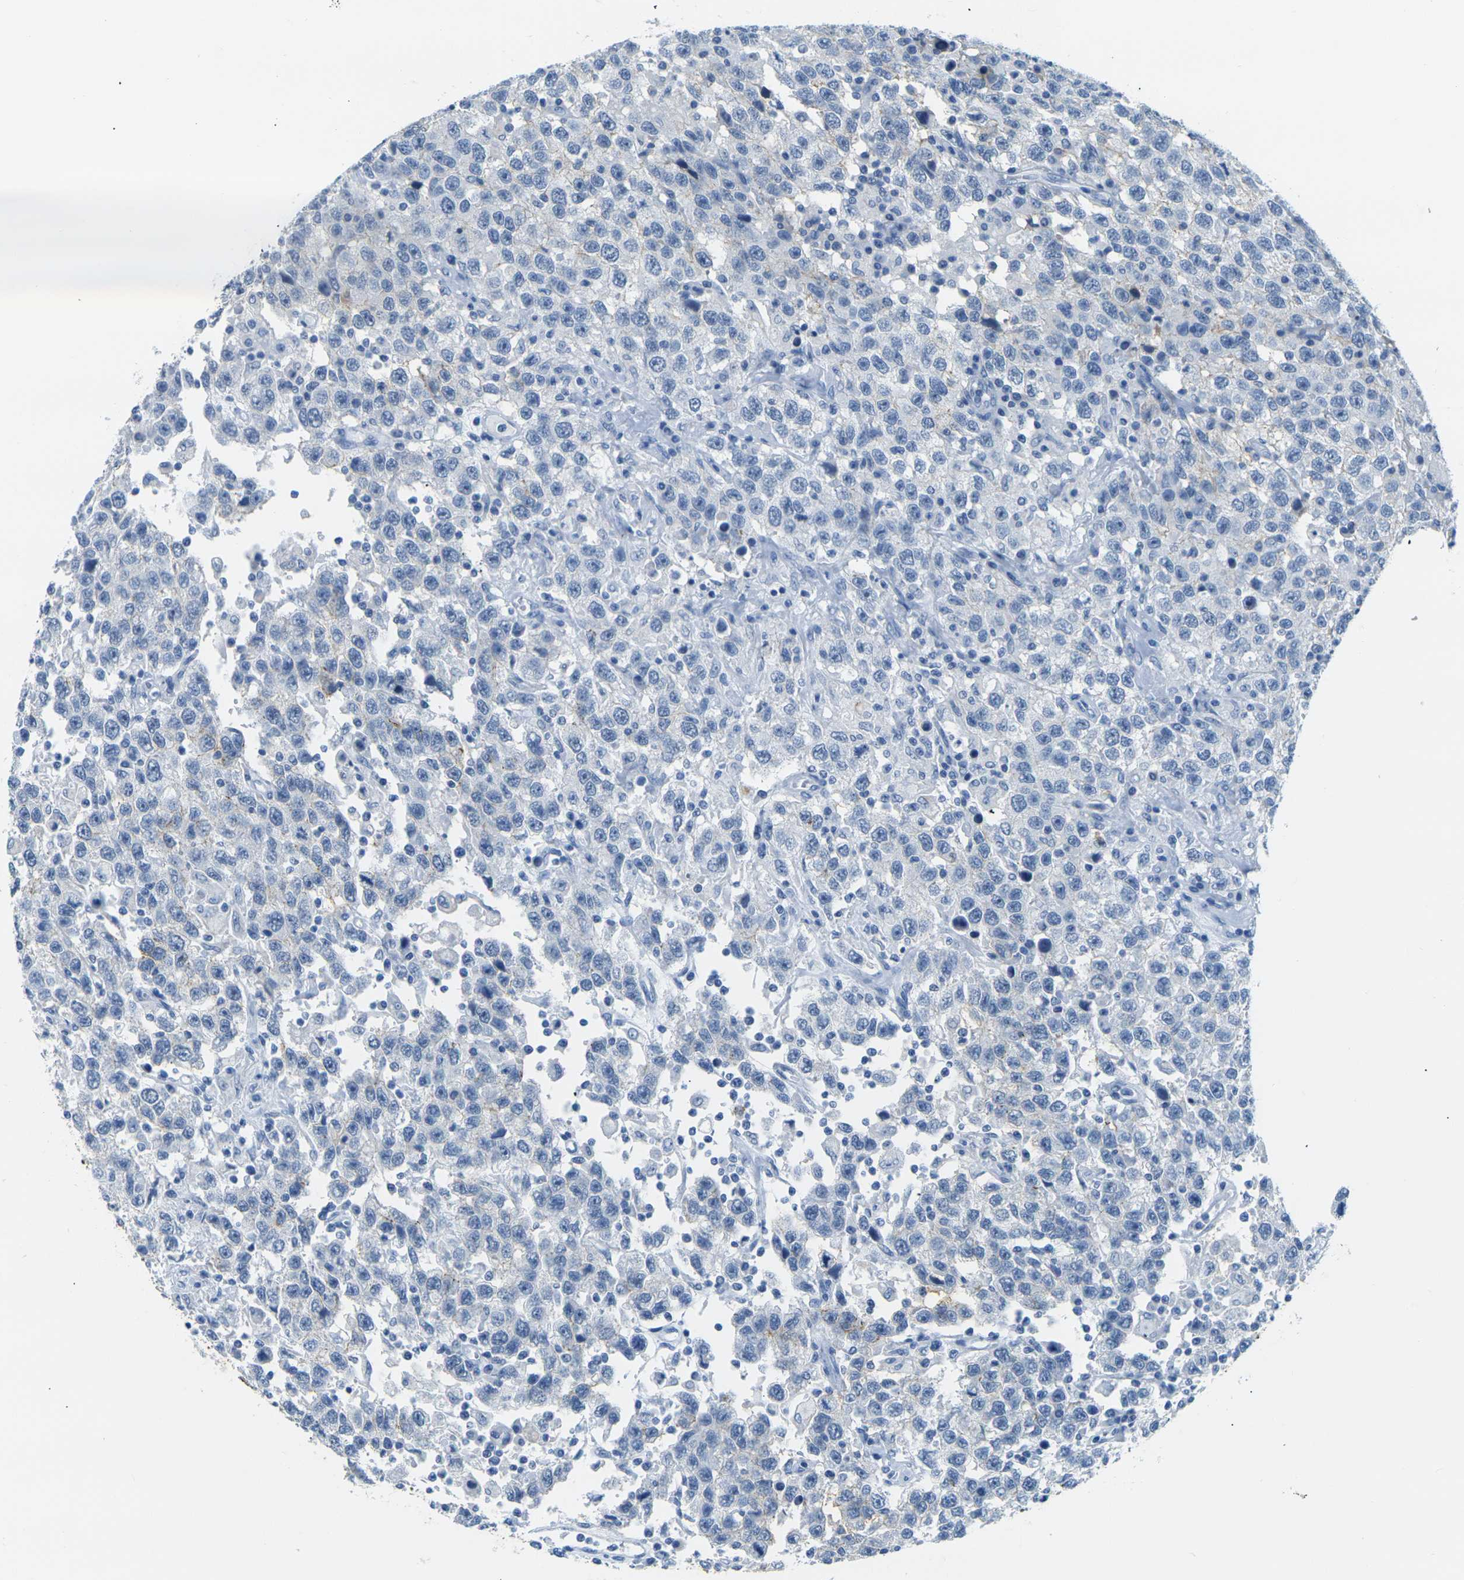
{"staining": {"intensity": "negative", "quantity": "none", "location": "none"}, "tissue": "testis cancer", "cell_type": "Tumor cells", "image_type": "cancer", "snomed": [{"axis": "morphology", "description": "Seminoma, NOS"}, {"axis": "topography", "description": "Testis"}], "caption": "This is an immunohistochemistry image of seminoma (testis). There is no expression in tumor cells.", "gene": "CLDN7", "patient": {"sex": "male", "age": 41}}